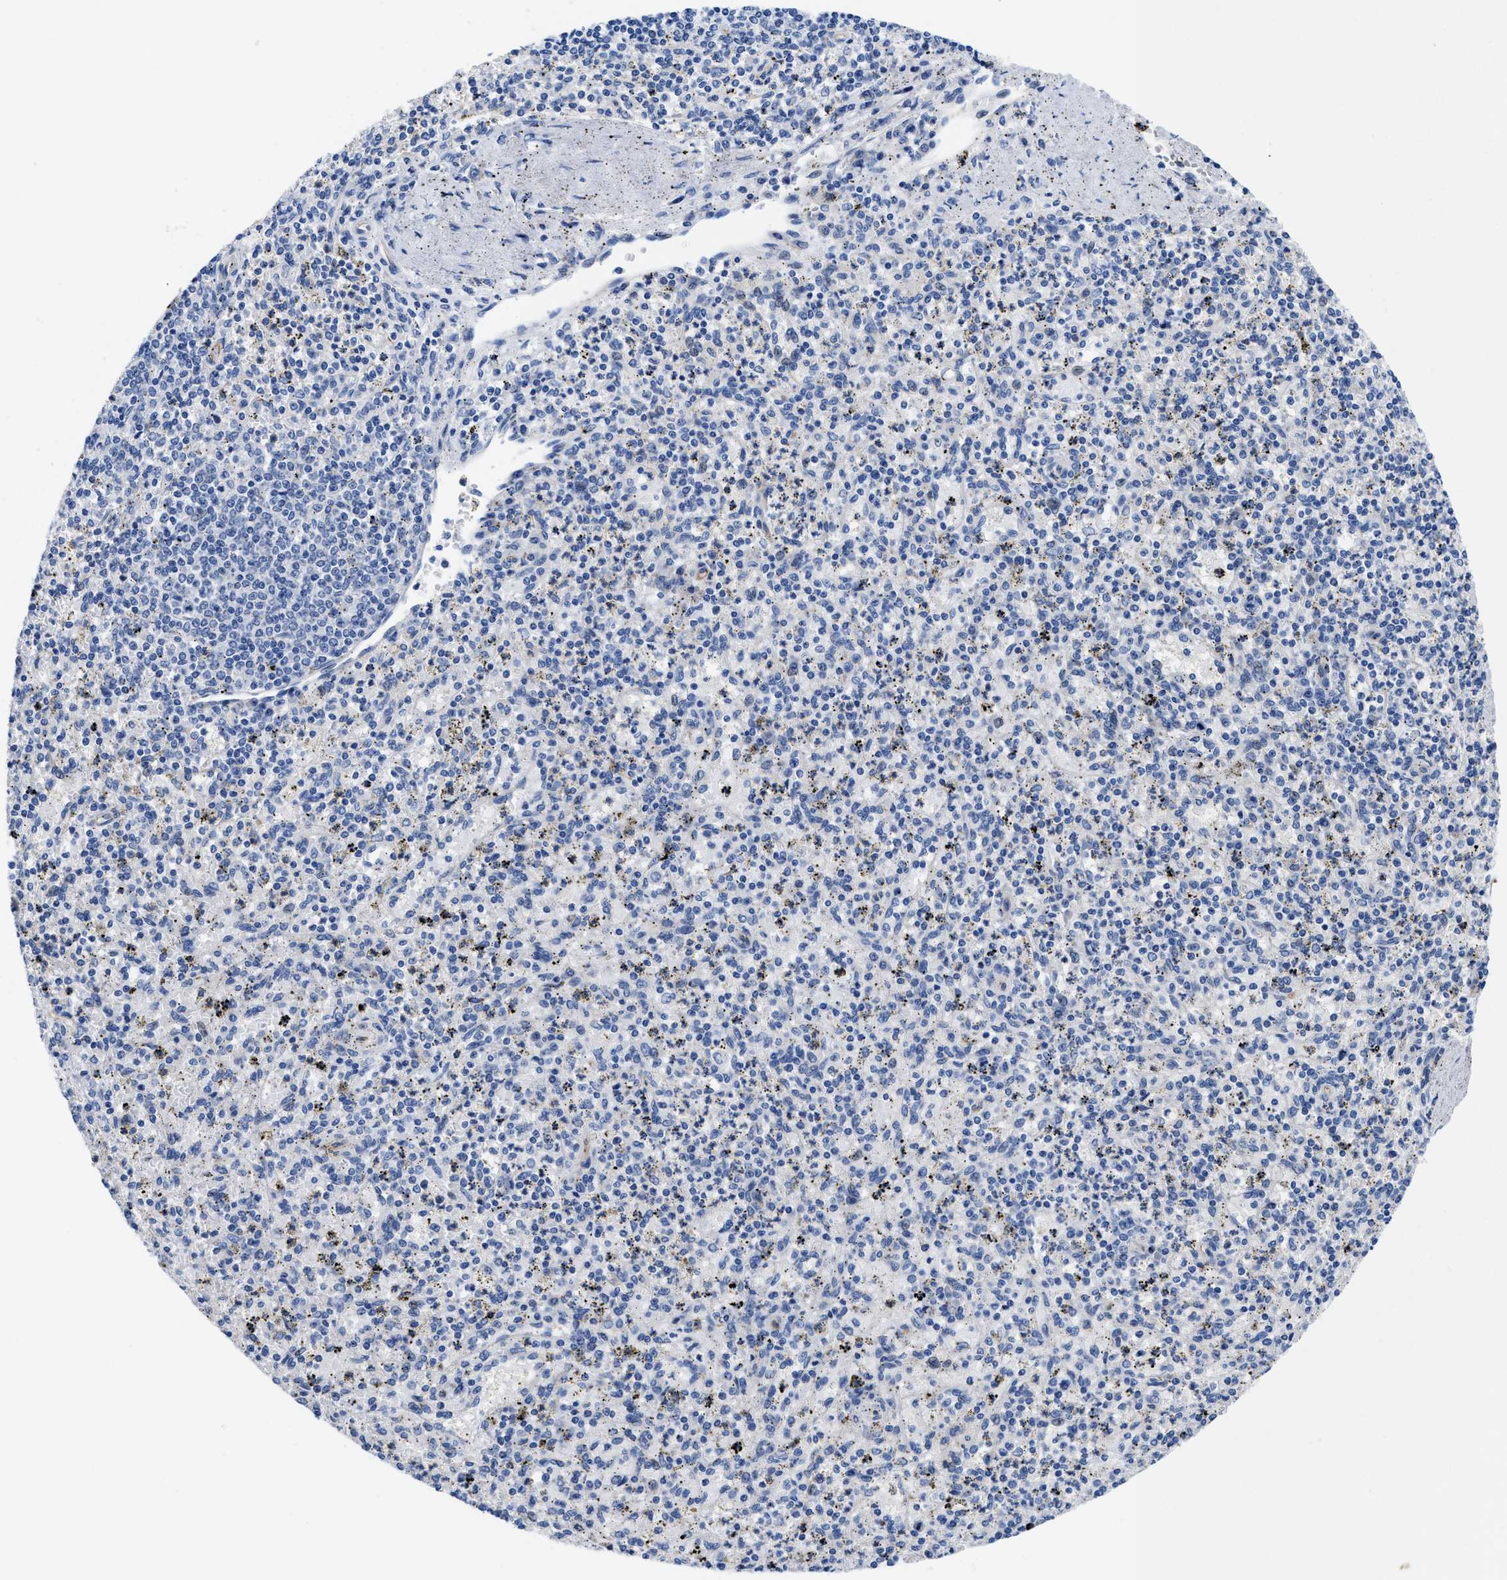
{"staining": {"intensity": "negative", "quantity": "none", "location": "none"}, "tissue": "spleen", "cell_type": "Cells in red pulp", "image_type": "normal", "snomed": [{"axis": "morphology", "description": "Normal tissue, NOS"}, {"axis": "topography", "description": "Spleen"}], "caption": "The immunohistochemistry histopathology image has no significant expression in cells in red pulp of spleen. (Brightfield microscopy of DAB IHC at high magnification).", "gene": "DHRS13", "patient": {"sex": "male", "age": 72}}